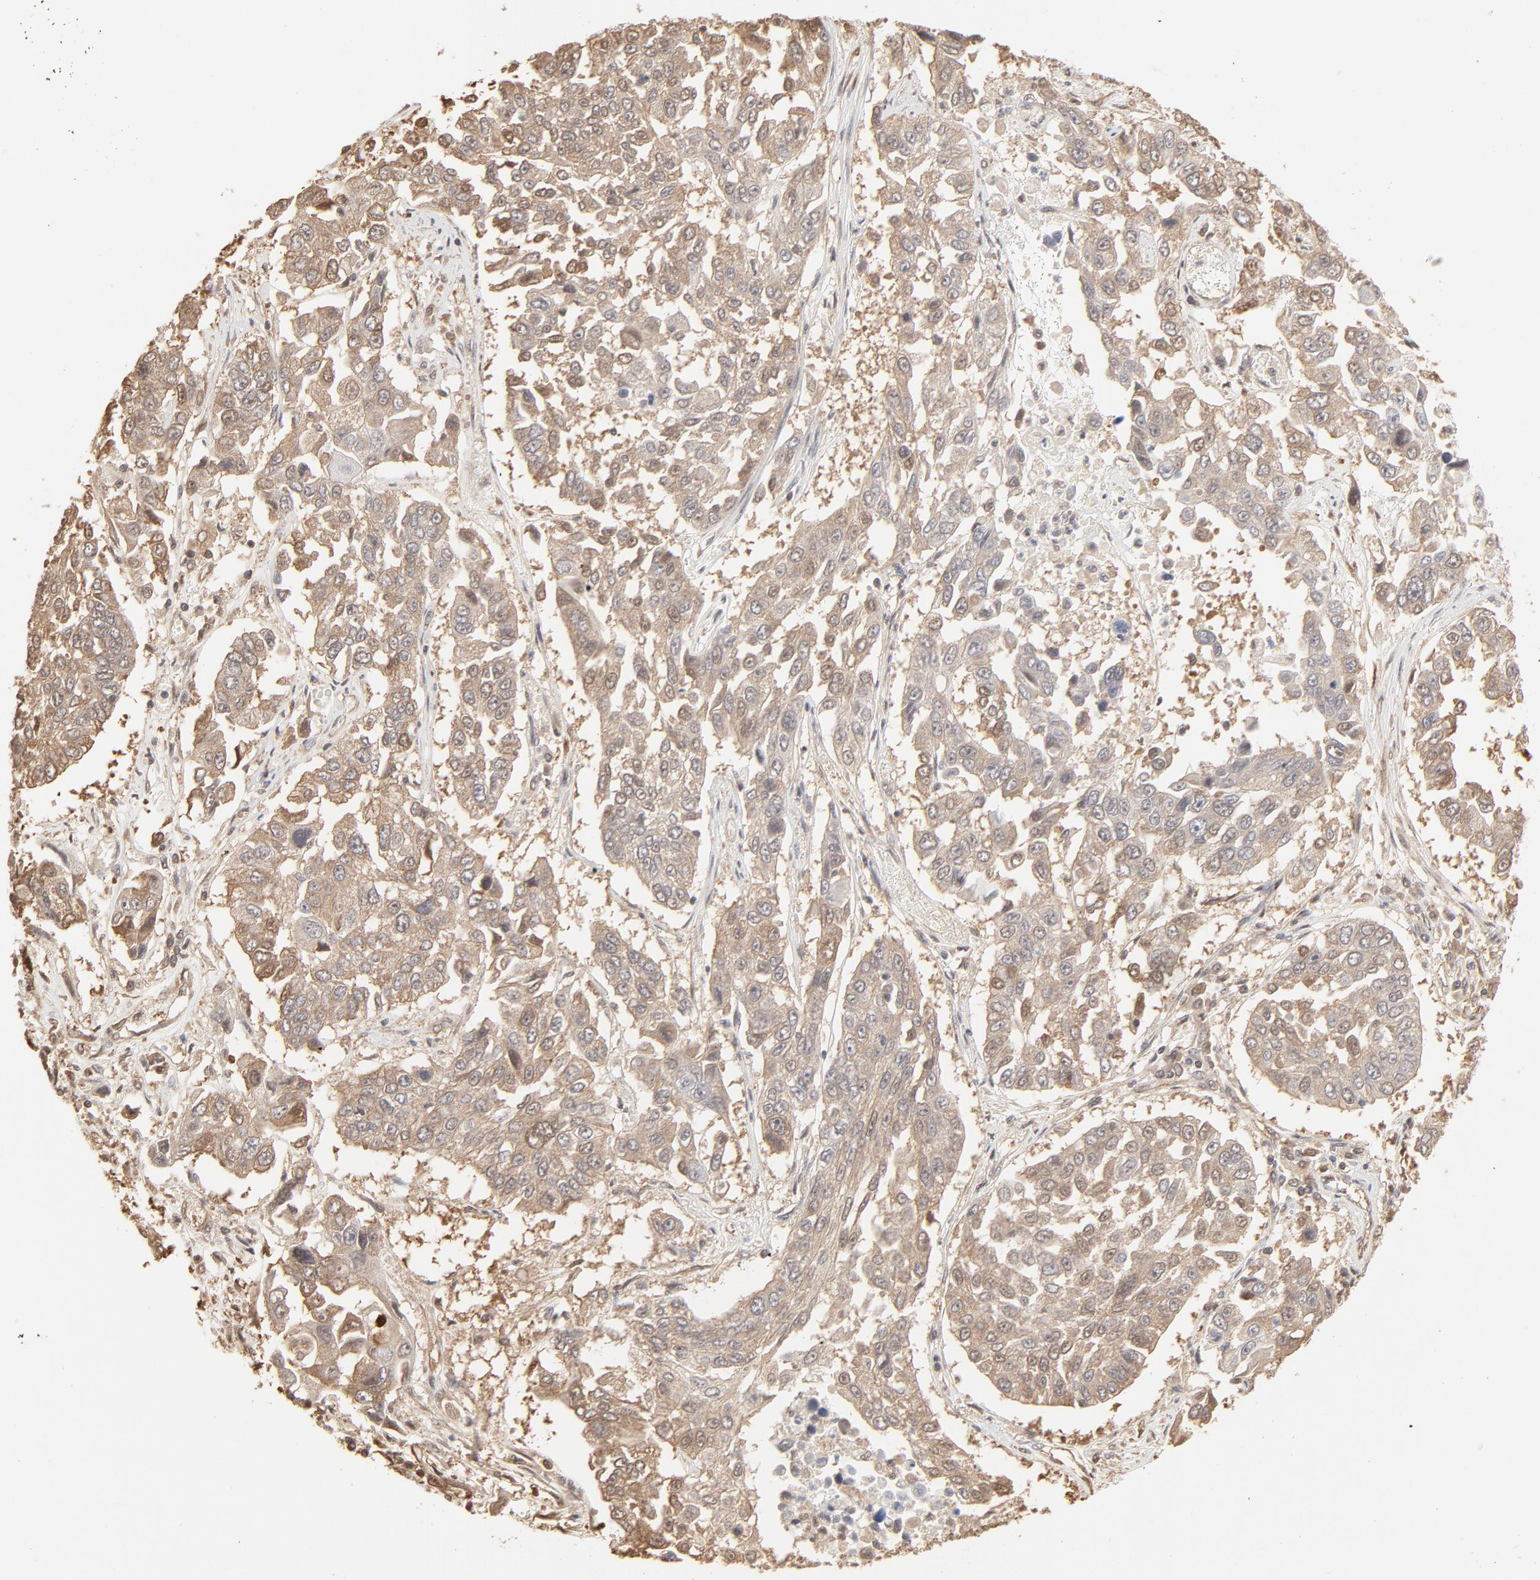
{"staining": {"intensity": "moderate", "quantity": ">75%", "location": "cytoplasmic/membranous"}, "tissue": "lung cancer", "cell_type": "Tumor cells", "image_type": "cancer", "snomed": [{"axis": "morphology", "description": "Squamous cell carcinoma, NOS"}, {"axis": "topography", "description": "Lung"}], "caption": "Immunohistochemistry micrograph of human lung cancer (squamous cell carcinoma) stained for a protein (brown), which displays medium levels of moderate cytoplasmic/membranous staining in approximately >75% of tumor cells.", "gene": "PPP2CA", "patient": {"sex": "male", "age": 71}}